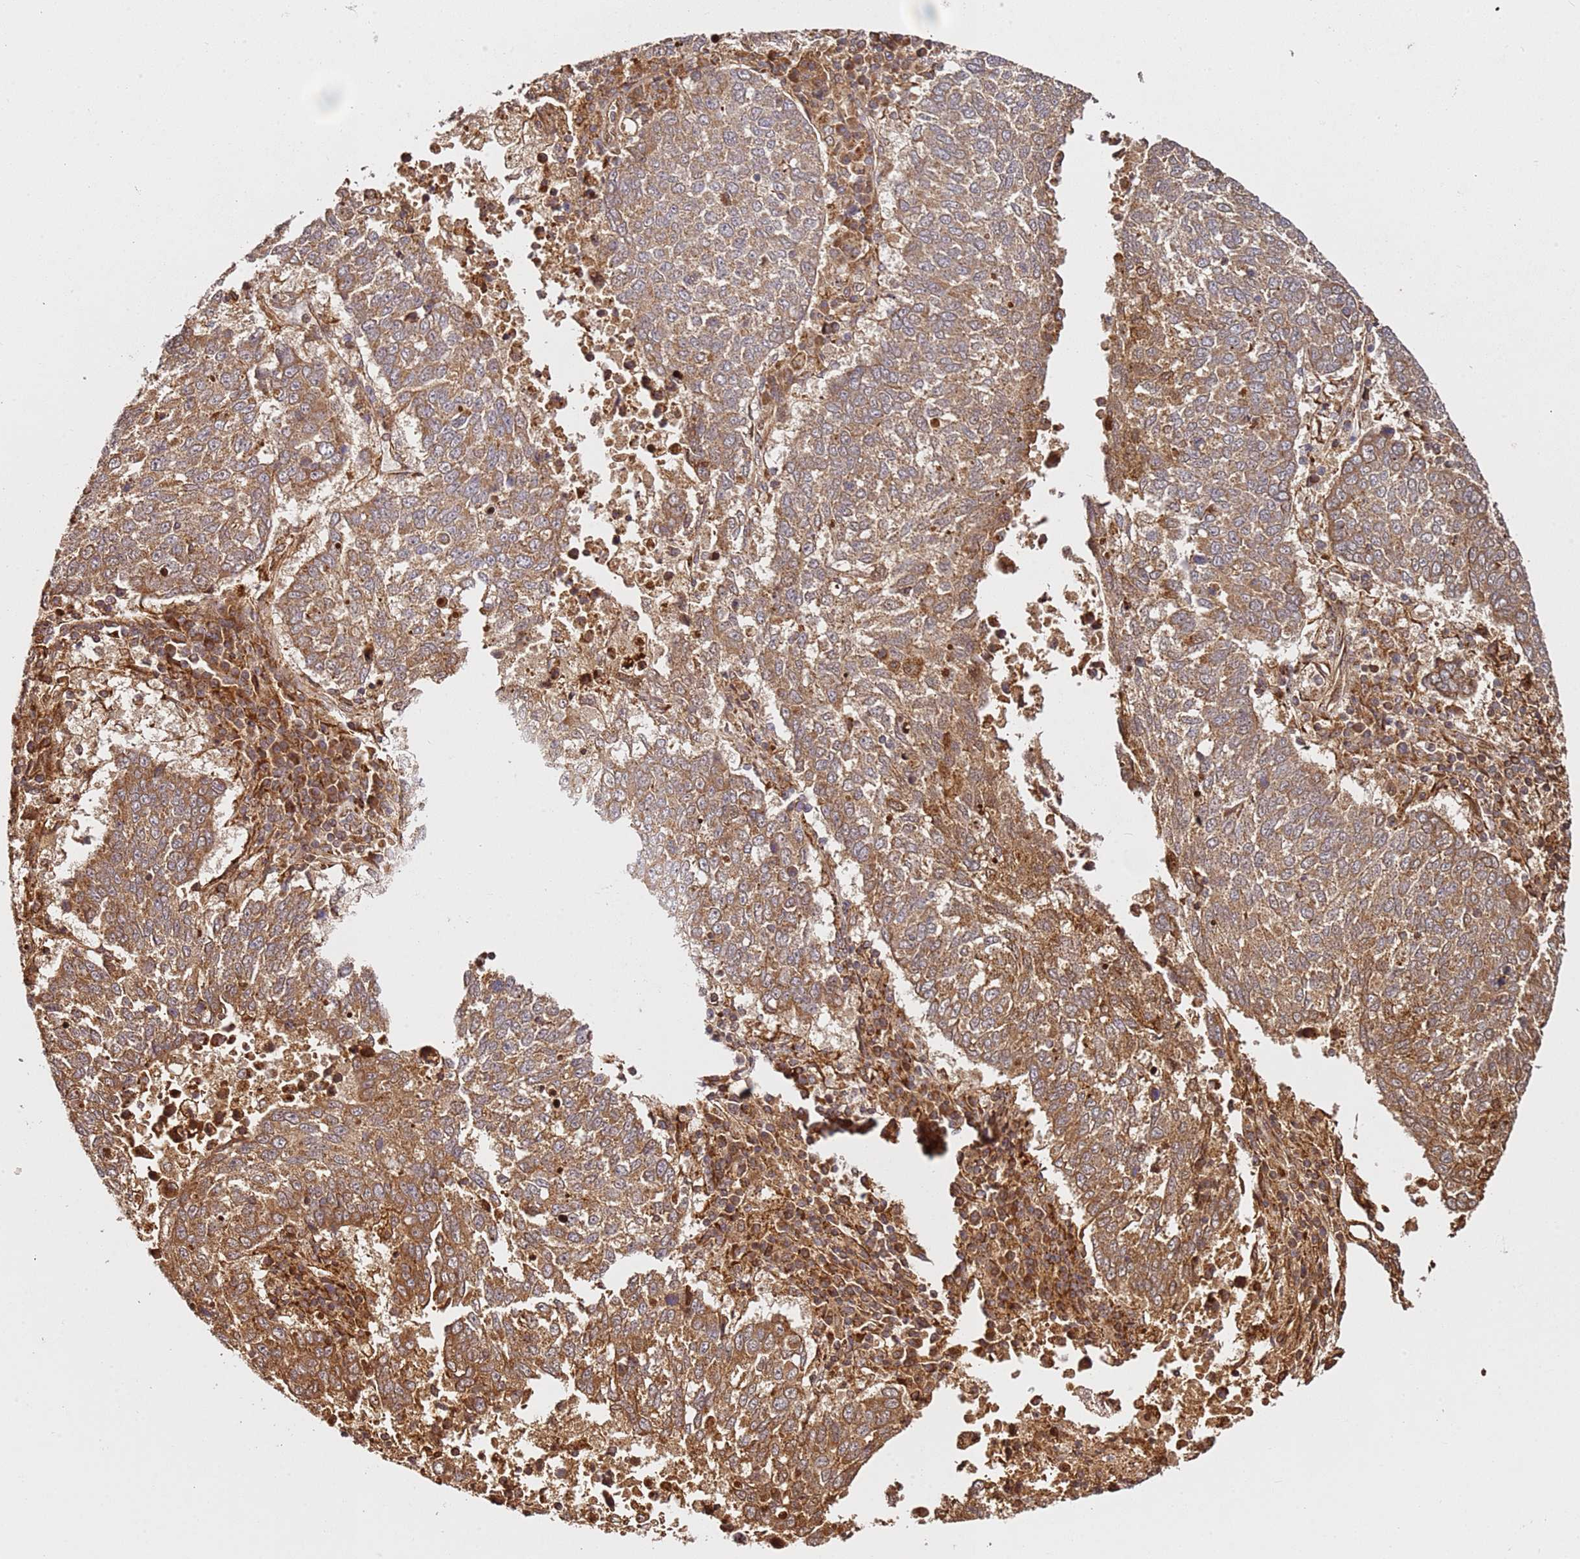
{"staining": {"intensity": "moderate", "quantity": ">75%", "location": "cytoplasmic/membranous"}, "tissue": "lung cancer", "cell_type": "Tumor cells", "image_type": "cancer", "snomed": [{"axis": "morphology", "description": "Squamous cell carcinoma, NOS"}, {"axis": "topography", "description": "Lung"}], "caption": "Tumor cells display moderate cytoplasmic/membranous expression in about >75% of cells in lung cancer (squamous cell carcinoma). (DAB (3,3'-diaminobenzidine) IHC, brown staining for protein, blue staining for nuclei).", "gene": "SMOX", "patient": {"sex": "male", "age": 73}}